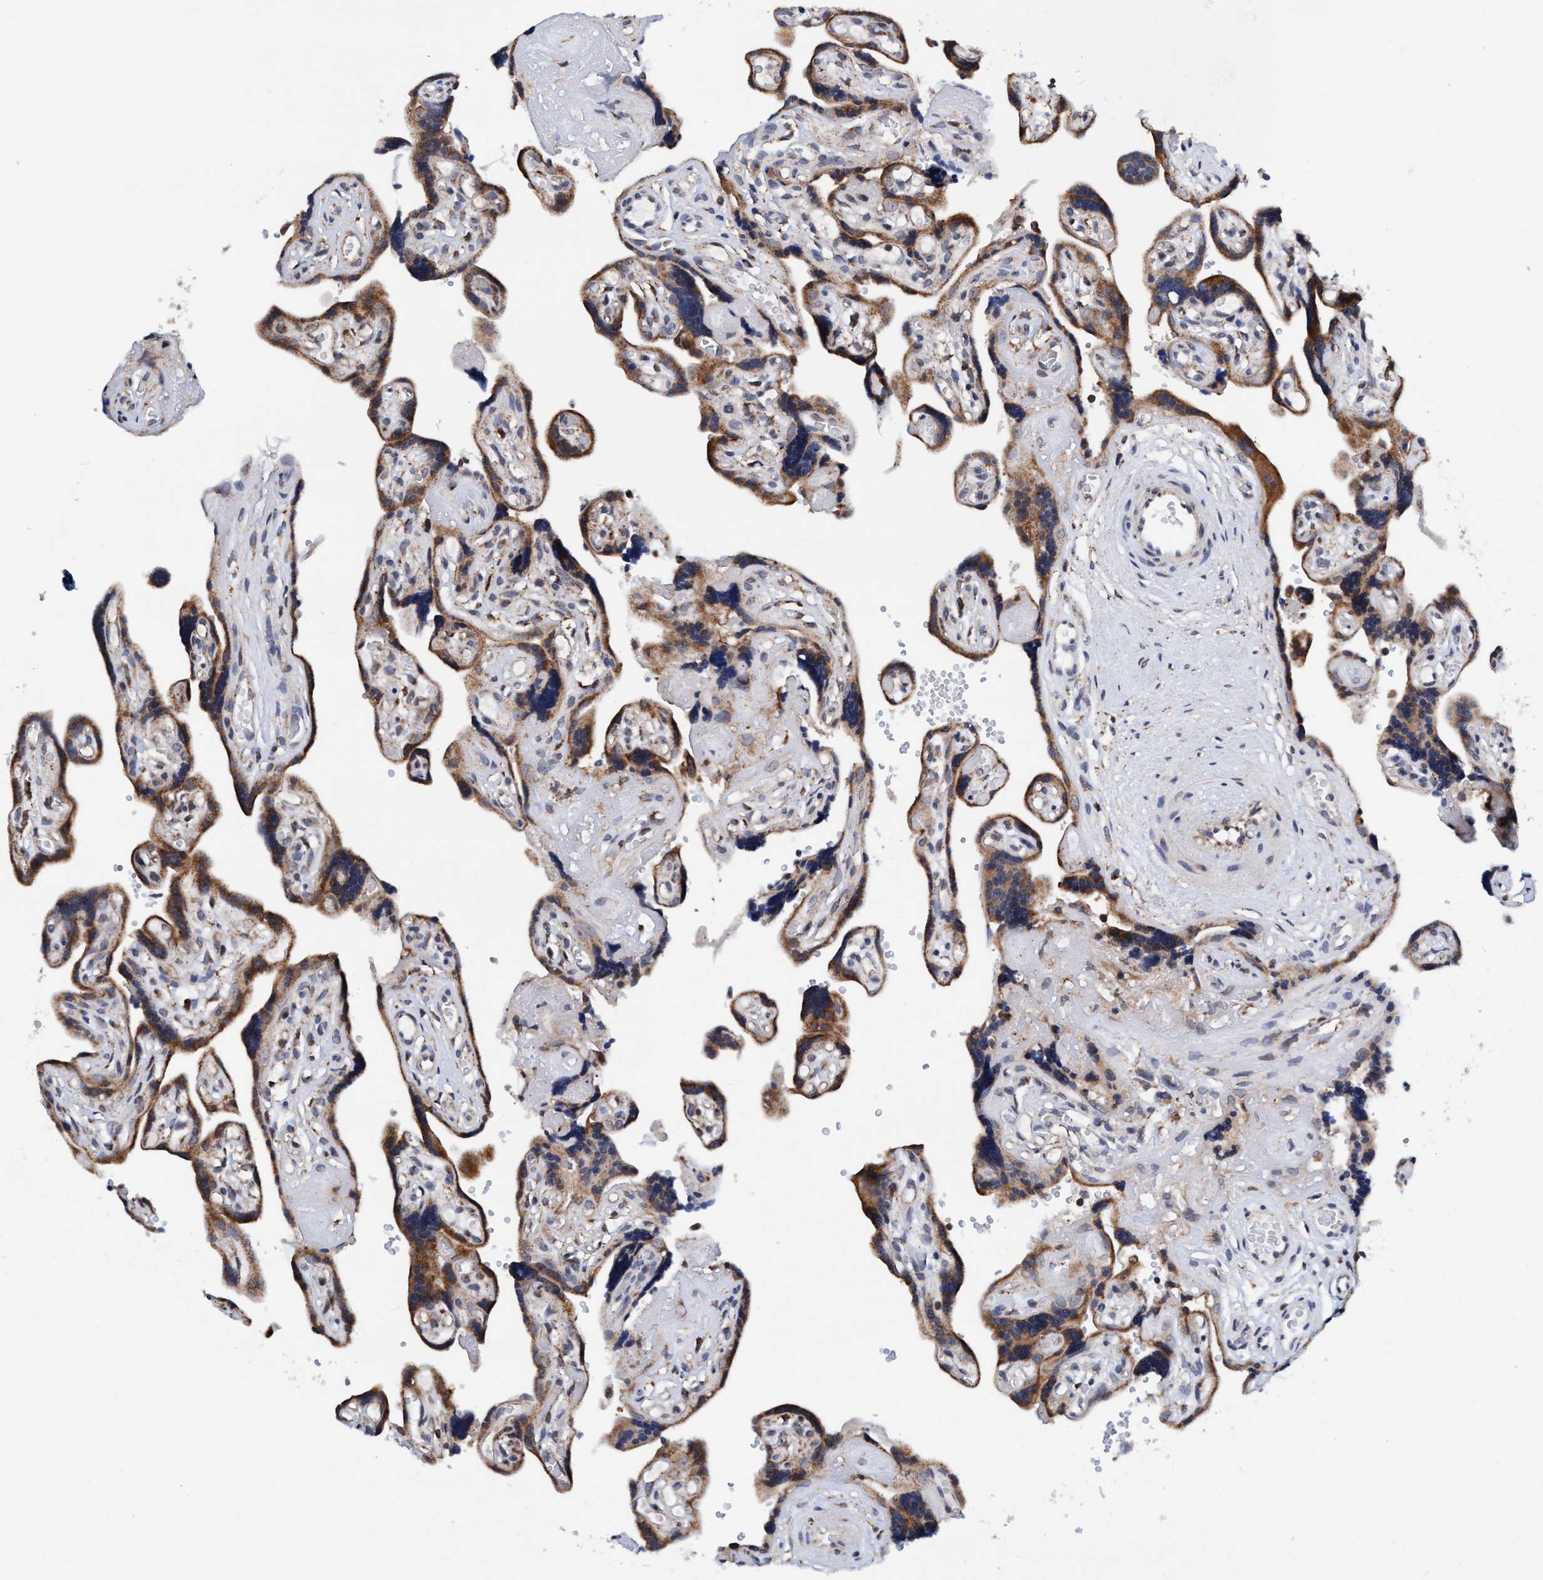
{"staining": {"intensity": "moderate", "quantity": ">75%", "location": "cytoplasmic/membranous"}, "tissue": "placenta", "cell_type": "Trophoblastic cells", "image_type": "normal", "snomed": [{"axis": "morphology", "description": "Normal tissue, NOS"}, {"axis": "topography", "description": "Placenta"}], "caption": "DAB immunohistochemical staining of normal human placenta reveals moderate cytoplasmic/membranous protein positivity in approximately >75% of trophoblastic cells. The staining was performed using DAB, with brown indicating positive protein expression. Nuclei are stained blue with hematoxylin.", "gene": "AGAP2", "patient": {"sex": "female", "age": 30}}